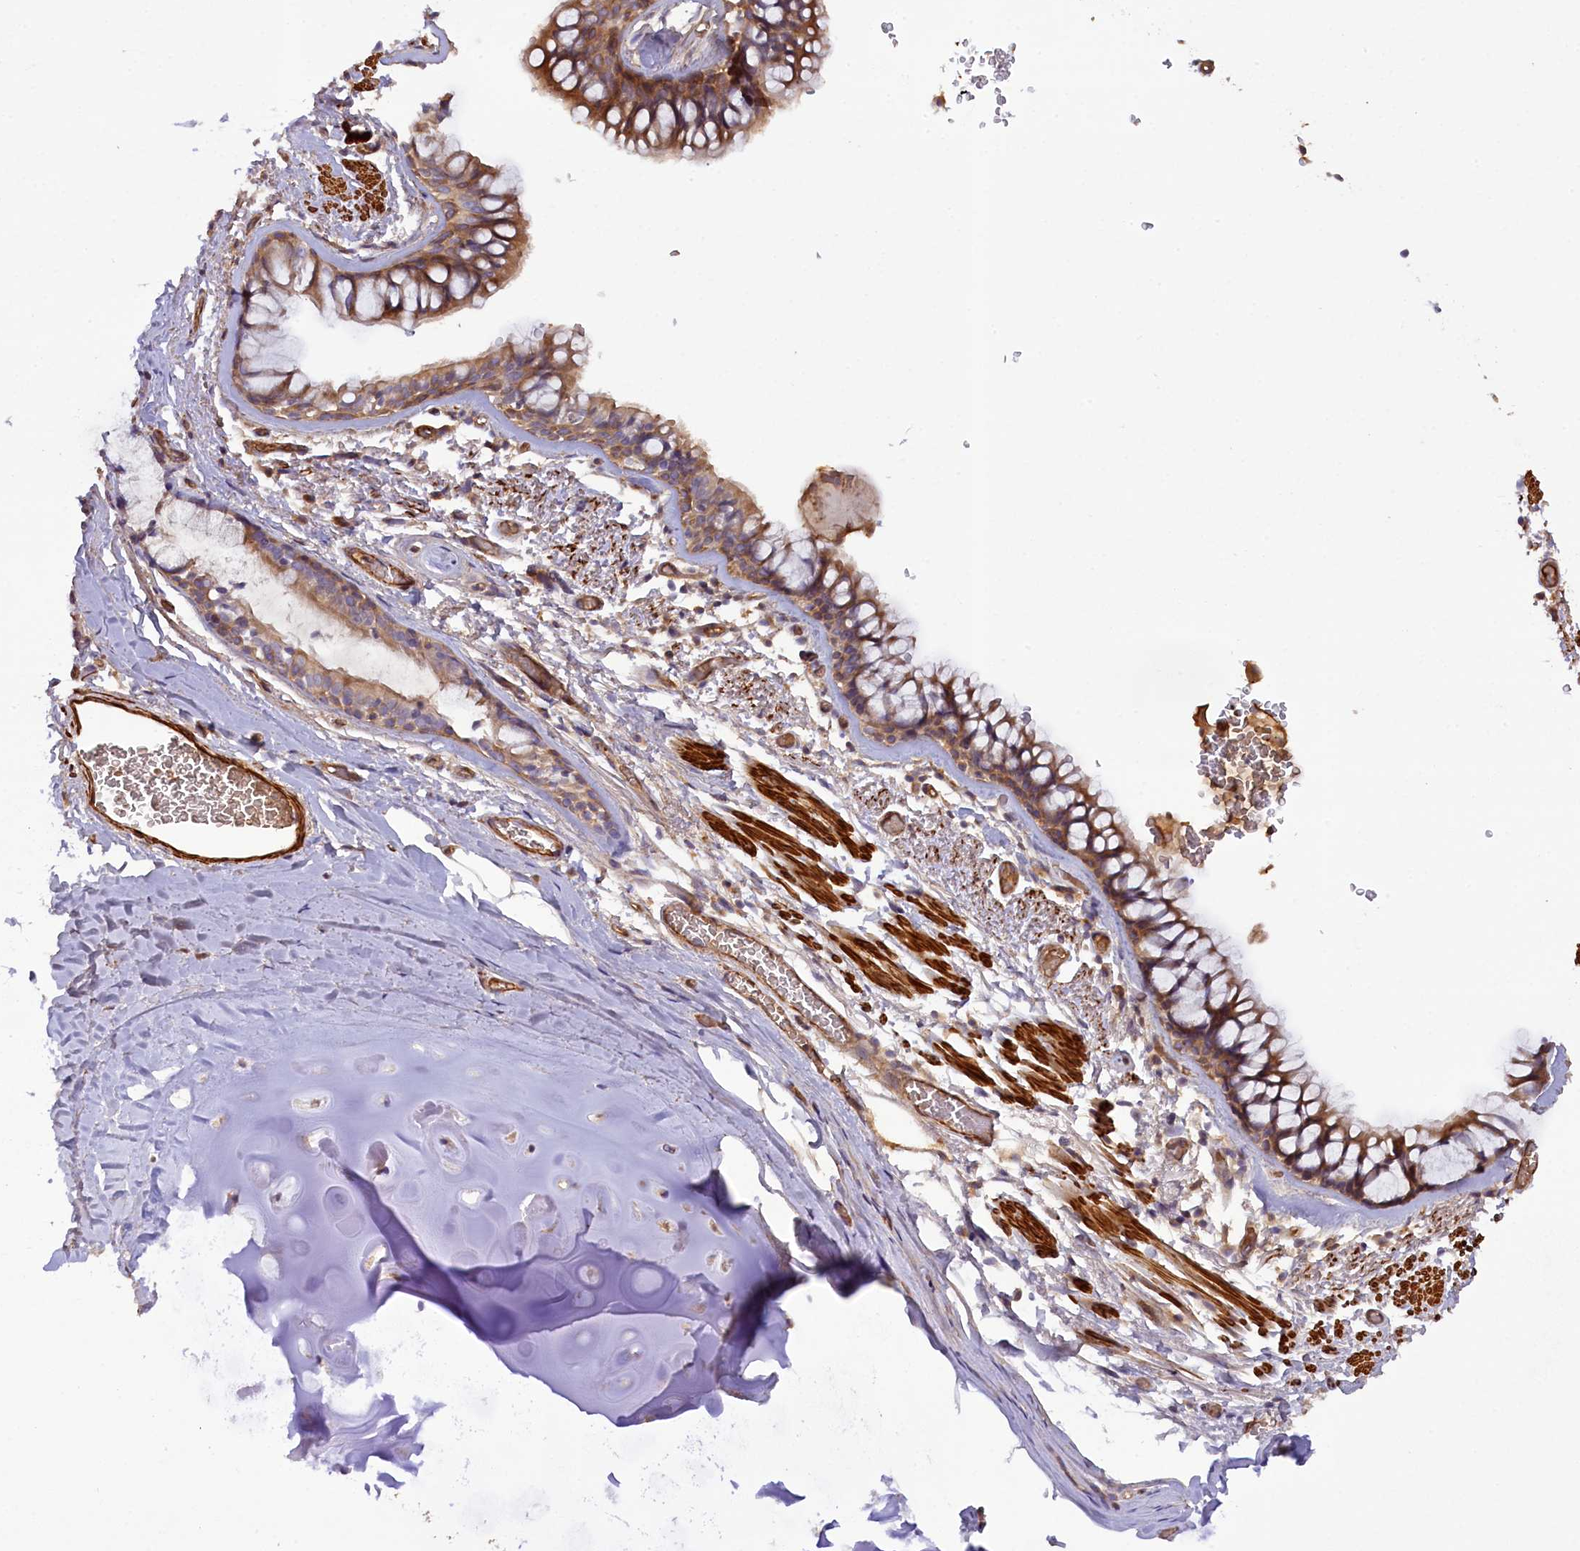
{"staining": {"intensity": "moderate", "quantity": ">75%", "location": "cytoplasmic/membranous"}, "tissue": "bronchus", "cell_type": "Respiratory epithelial cells", "image_type": "normal", "snomed": [{"axis": "morphology", "description": "Normal tissue, NOS"}, {"axis": "topography", "description": "Bronchus"}], "caption": "Brown immunohistochemical staining in unremarkable human bronchus exhibits moderate cytoplasmic/membranous staining in approximately >75% of respiratory epithelial cells.", "gene": "FUZ", "patient": {"sex": "male", "age": 65}}